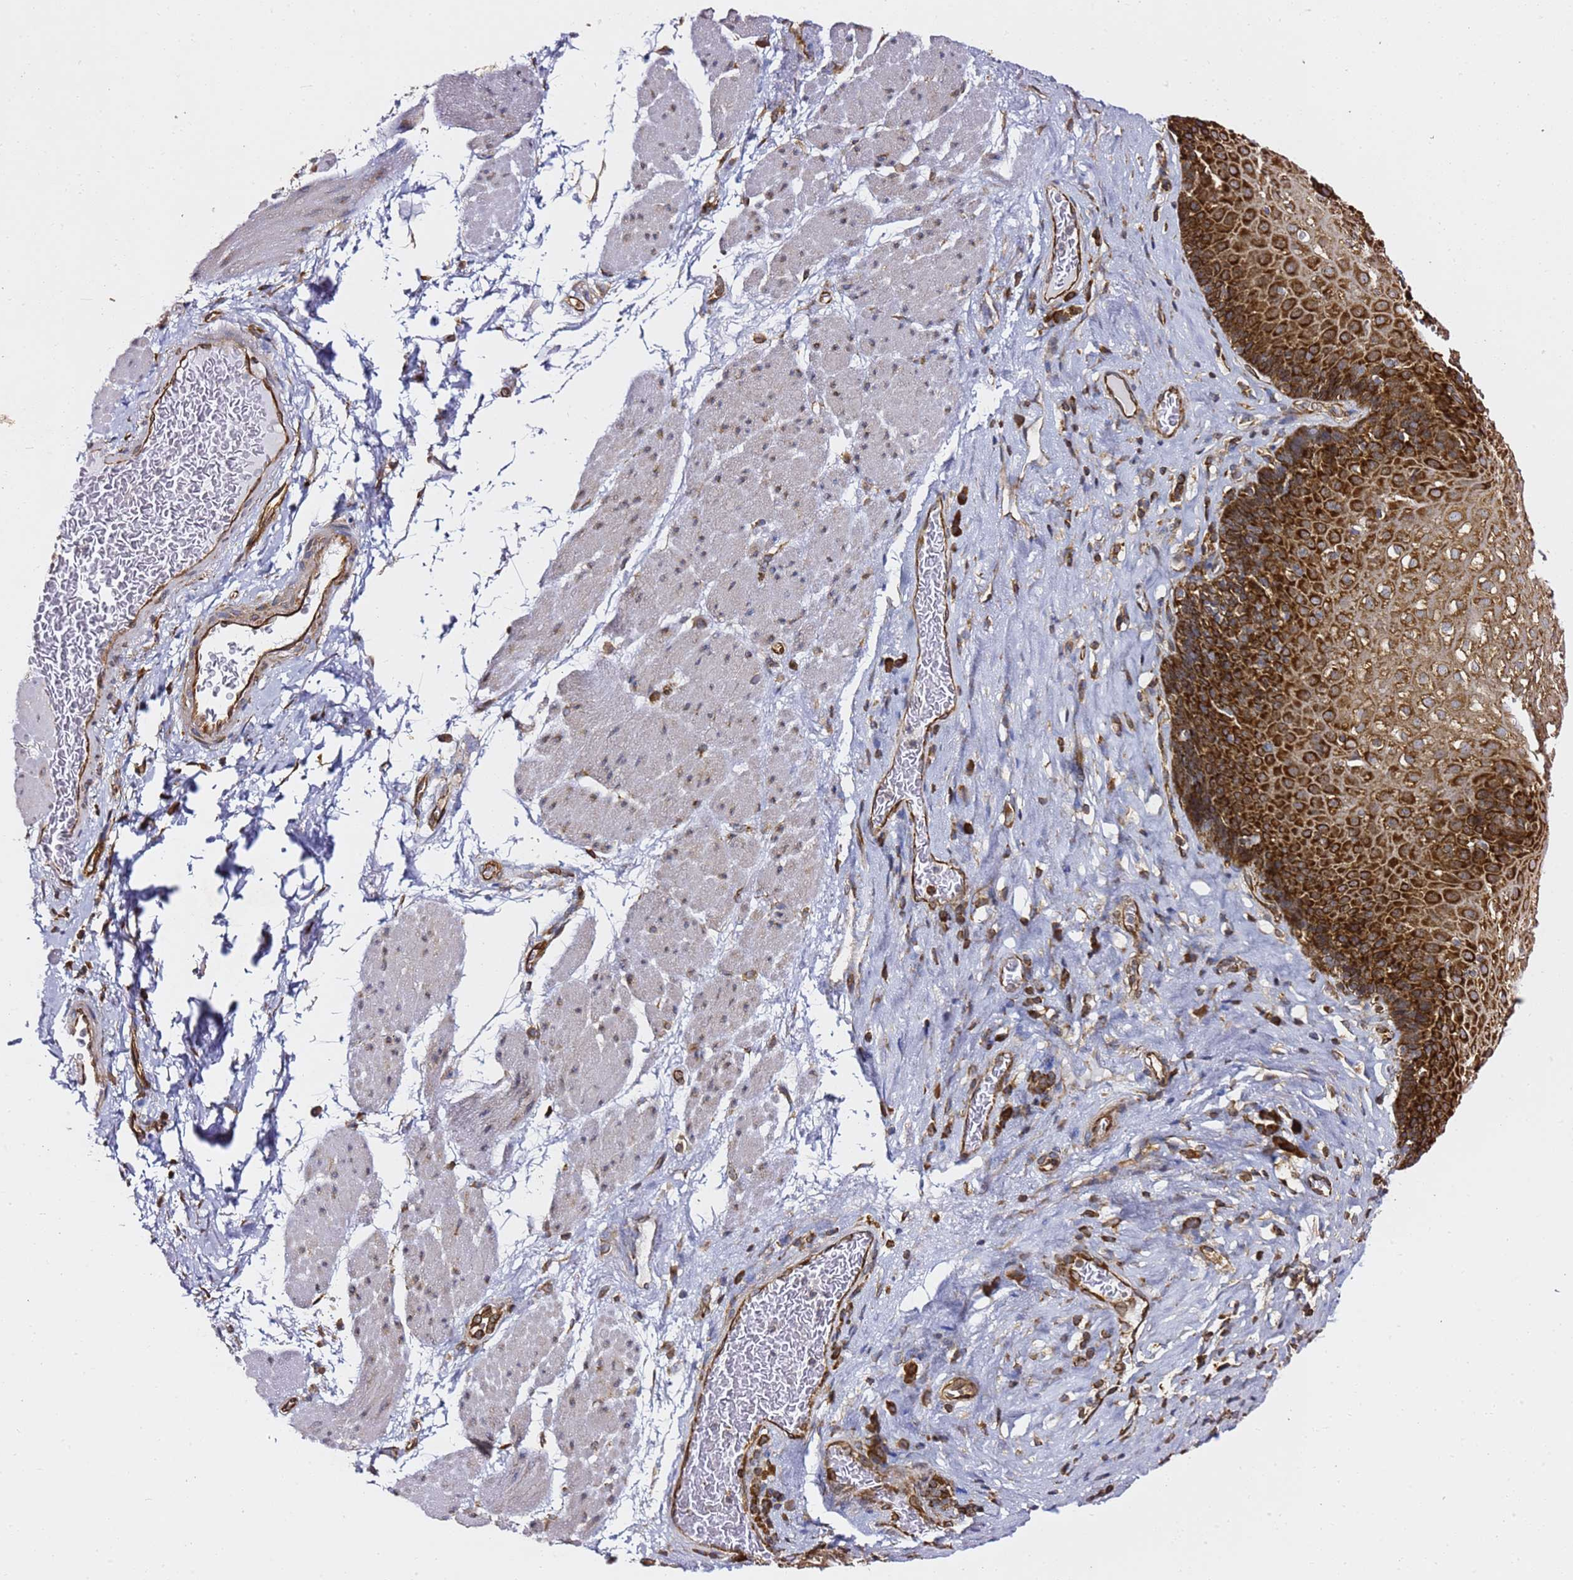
{"staining": {"intensity": "strong", "quantity": ">75%", "location": "cytoplasmic/membranous"}, "tissue": "esophagus", "cell_type": "Squamous epithelial cells", "image_type": "normal", "snomed": [{"axis": "morphology", "description": "Normal tissue, NOS"}, {"axis": "topography", "description": "Esophagus"}], "caption": "This histopathology image reveals immunohistochemistry staining of normal human esophagus, with high strong cytoplasmic/membranous expression in approximately >75% of squamous epithelial cells.", "gene": "TPST1", "patient": {"sex": "female", "age": 66}}